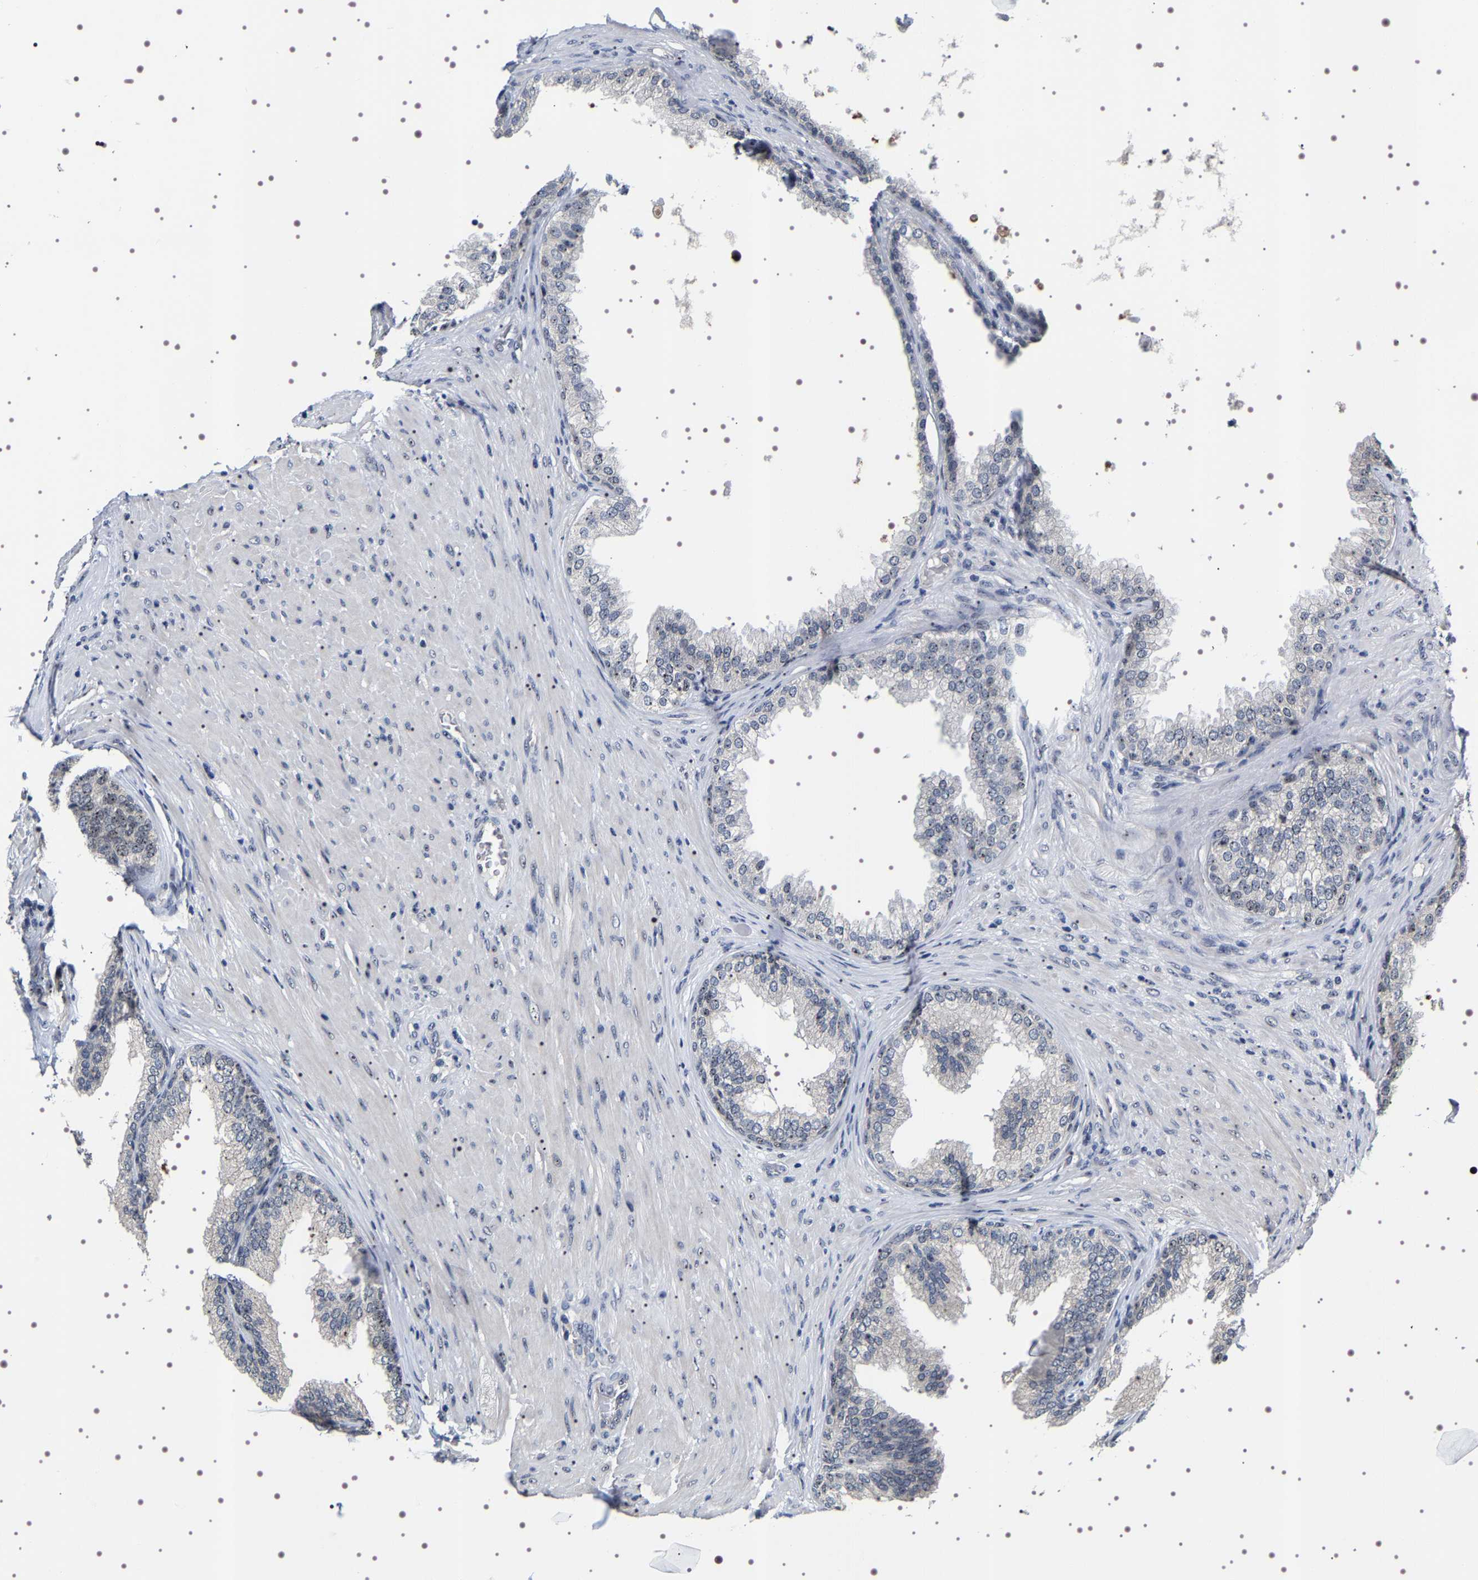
{"staining": {"intensity": "weak", "quantity": "<25%", "location": "nuclear"}, "tissue": "prostate", "cell_type": "Glandular cells", "image_type": "normal", "snomed": [{"axis": "morphology", "description": "Normal tissue, NOS"}, {"axis": "topography", "description": "Prostate"}], "caption": "DAB immunohistochemical staining of benign human prostate shows no significant staining in glandular cells.", "gene": "GNL3", "patient": {"sex": "male", "age": 76}}